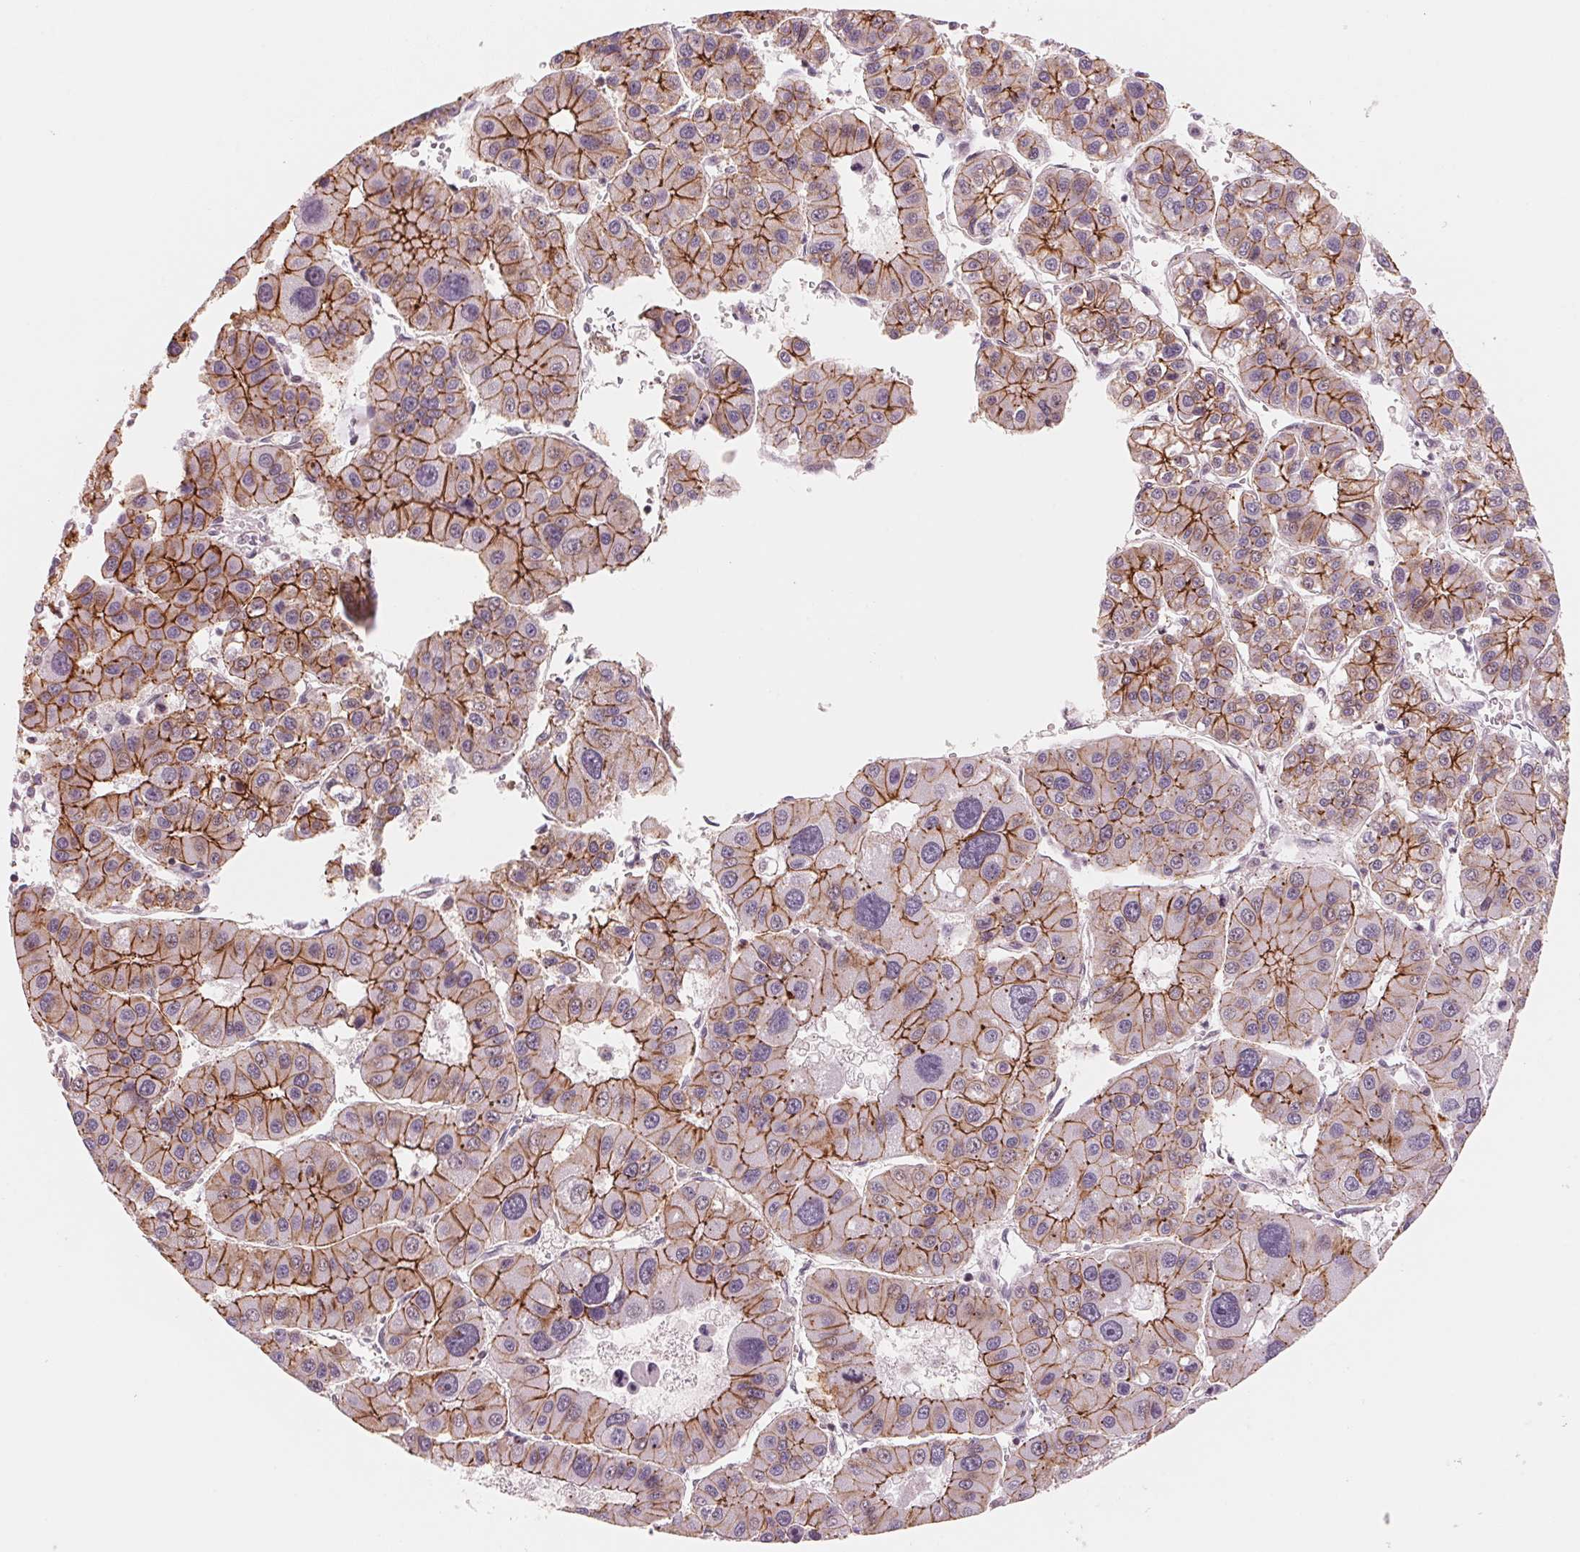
{"staining": {"intensity": "strong", "quantity": "25%-75%", "location": "cytoplasmic/membranous"}, "tissue": "liver cancer", "cell_type": "Tumor cells", "image_type": "cancer", "snomed": [{"axis": "morphology", "description": "Carcinoma, Hepatocellular, NOS"}, {"axis": "topography", "description": "Liver"}], "caption": "Immunohistochemistry (IHC) image of neoplastic tissue: human liver hepatocellular carcinoma stained using immunohistochemistry (IHC) exhibits high levels of strong protein expression localized specifically in the cytoplasmic/membranous of tumor cells, appearing as a cytoplasmic/membranous brown color.", "gene": "SLC17A4", "patient": {"sex": "male", "age": 73}}